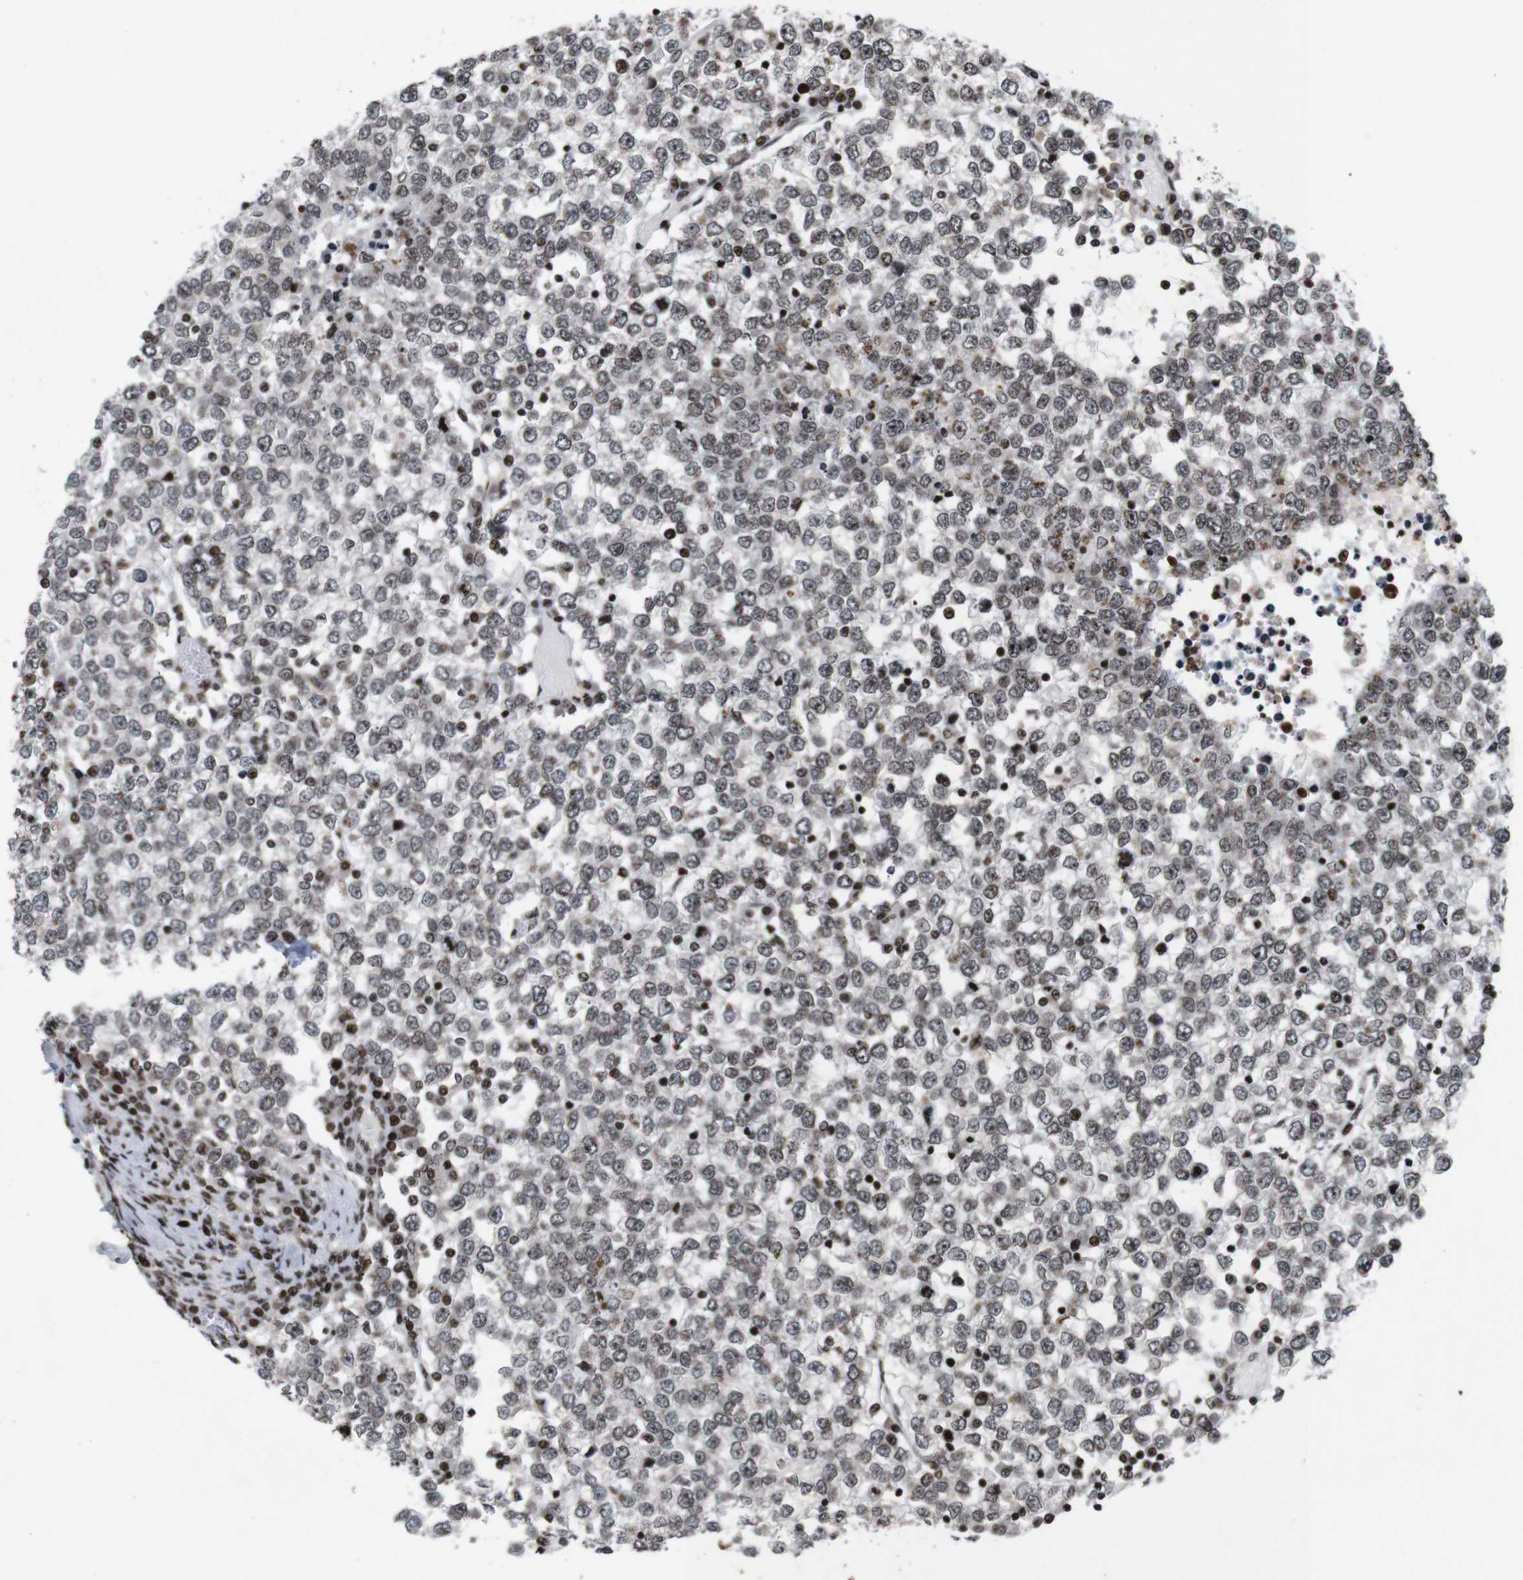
{"staining": {"intensity": "weak", "quantity": "25%-75%", "location": "nuclear"}, "tissue": "testis cancer", "cell_type": "Tumor cells", "image_type": "cancer", "snomed": [{"axis": "morphology", "description": "Seminoma, NOS"}, {"axis": "topography", "description": "Testis"}], "caption": "Immunohistochemistry (IHC) (DAB) staining of human testis cancer exhibits weak nuclear protein positivity in approximately 25%-75% of tumor cells.", "gene": "MAGEH1", "patient": {"sex": "male", "age": 65}}